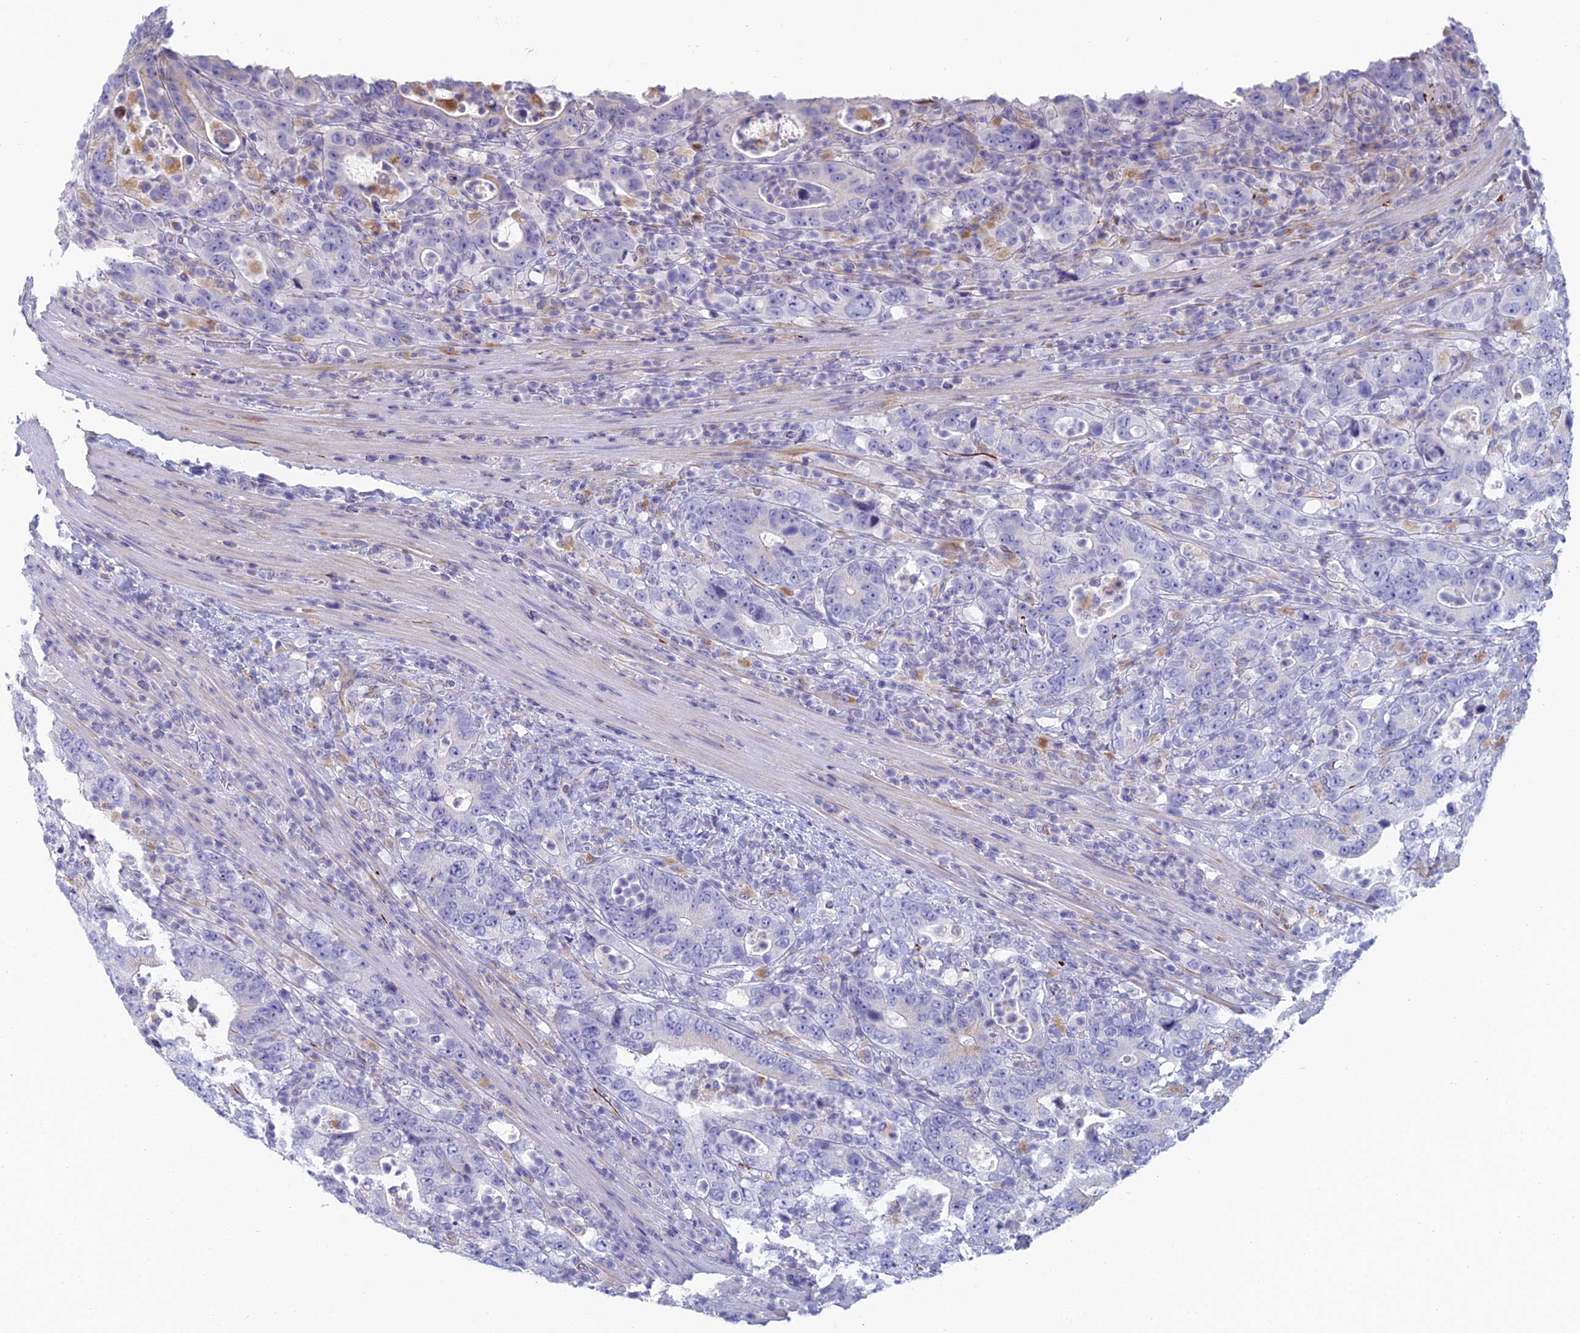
{"staining": {"intensity": "negative", "quantity": "none", "location": "none"}, "tissue": "colorectal cancer", "cell_type": "Tumor cells", "image_type": "cancer", "snomed": [{"axis": "morphology", "description": "Adenocarcinoma, NOS"}, {"axis": "topography", "description": "Colon"}], "caption": "Protein analysis of colorectal adenocarcinoma displays no significant positivity in tumor cells.", "gene": "FERD3L", "patient": {"sex": "female", "age": 75}}